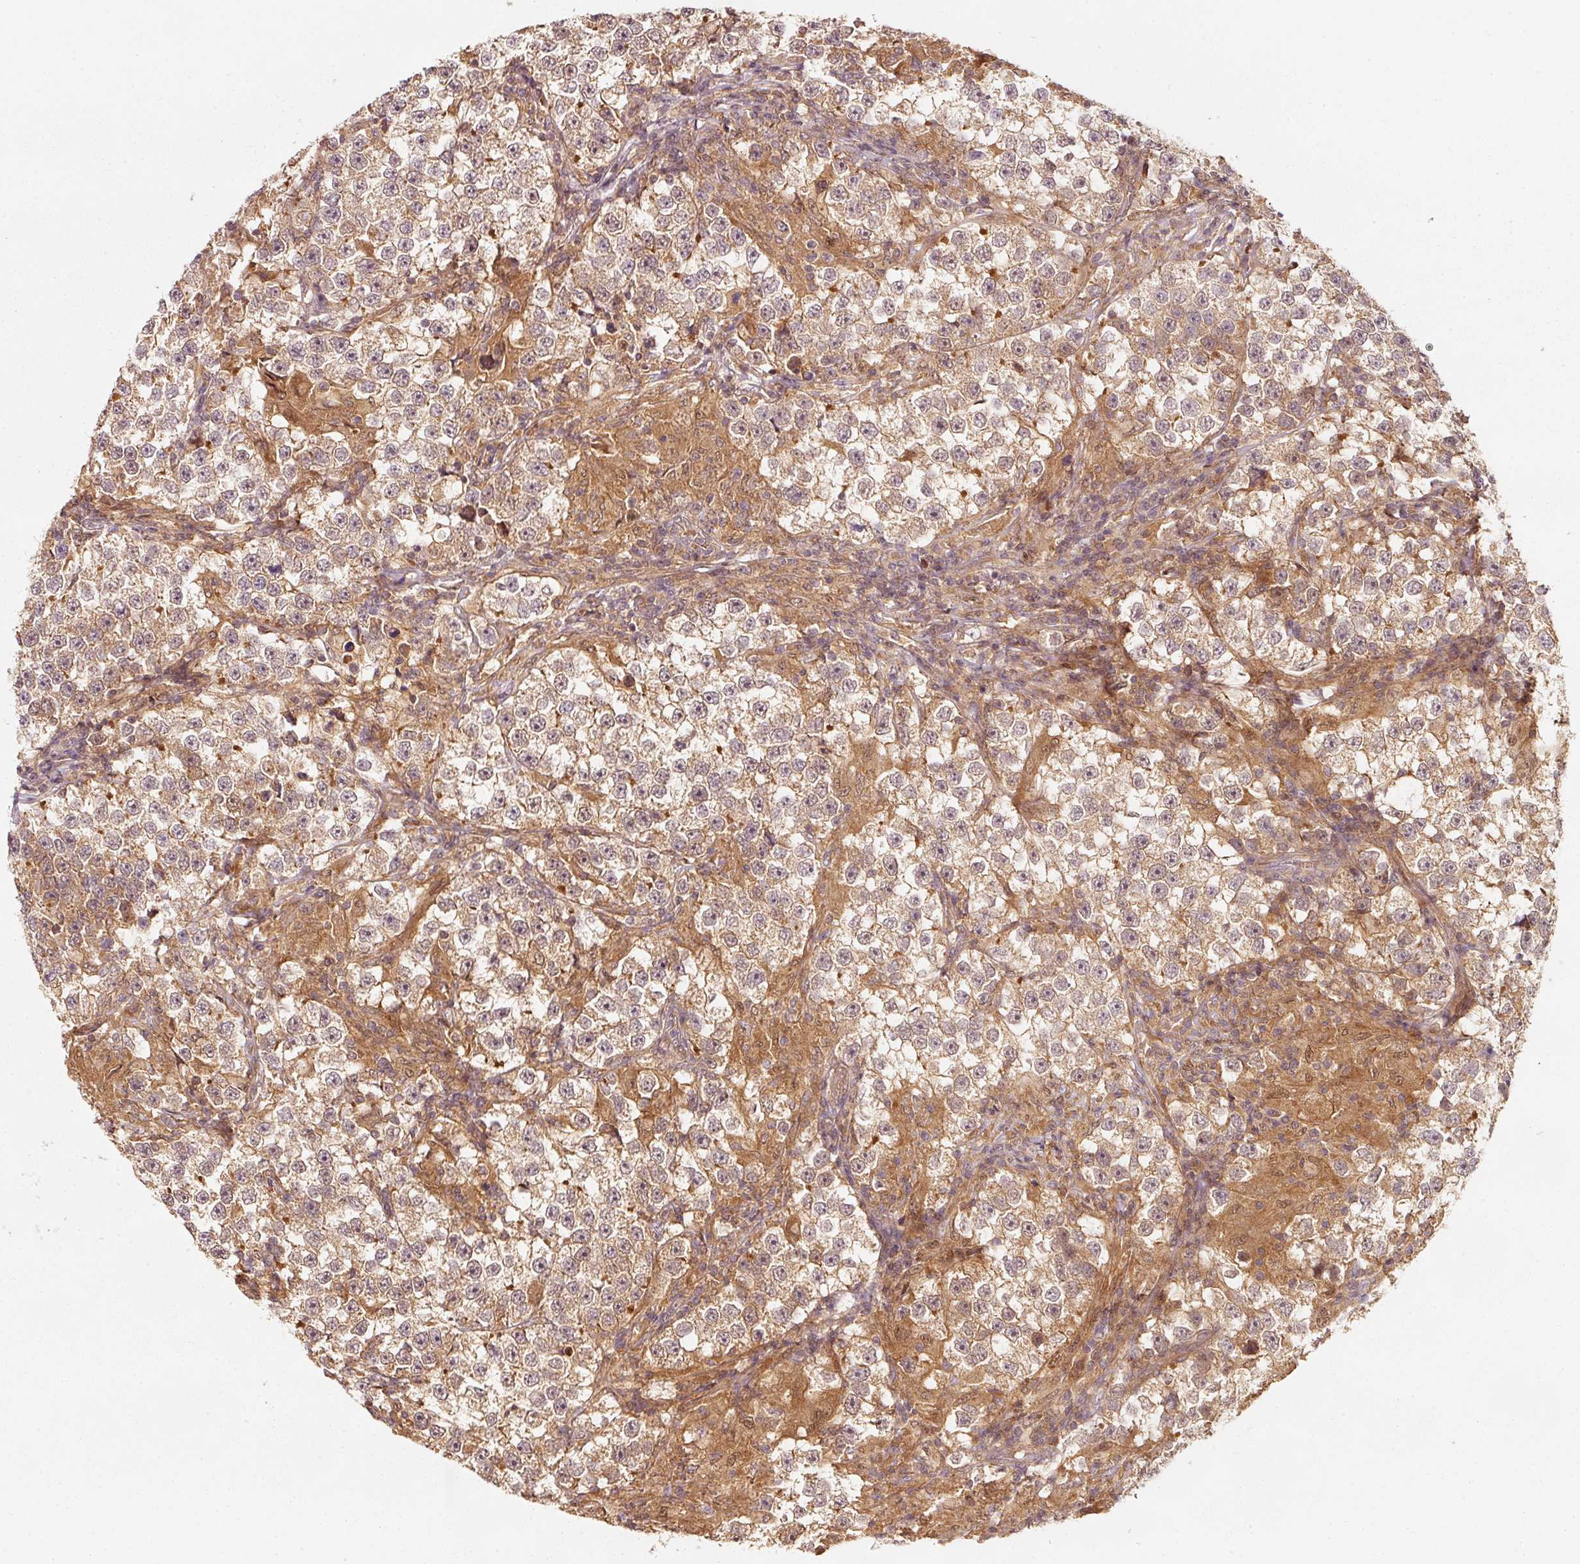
{"staining": {"intensity": "weak", "quantity": ">75%", "location": "cytoplasmic/membranous"}, "tissue": "testis cancer", "cell_type": "Tumor cells", "image_type": "cancer", "snomed": [{"axis": "morphology", "description": "Seminoma, NOS"}, {"axis": "topography", "description": "Testis"}], "caption": "Immunohistochemistry of human seminoma (testis) displays low levels of weak cytoplasmic/membranous positivity in about >75% of tumor cells. The staining is performed using DAB (3,3'-diaminobenzidine) brown chromogen to label protein expression. The nuclei are counter-stained blue using hematoxylin.", "gene": "RRAS2", "patient": {"sex": "male", "age": 46}}